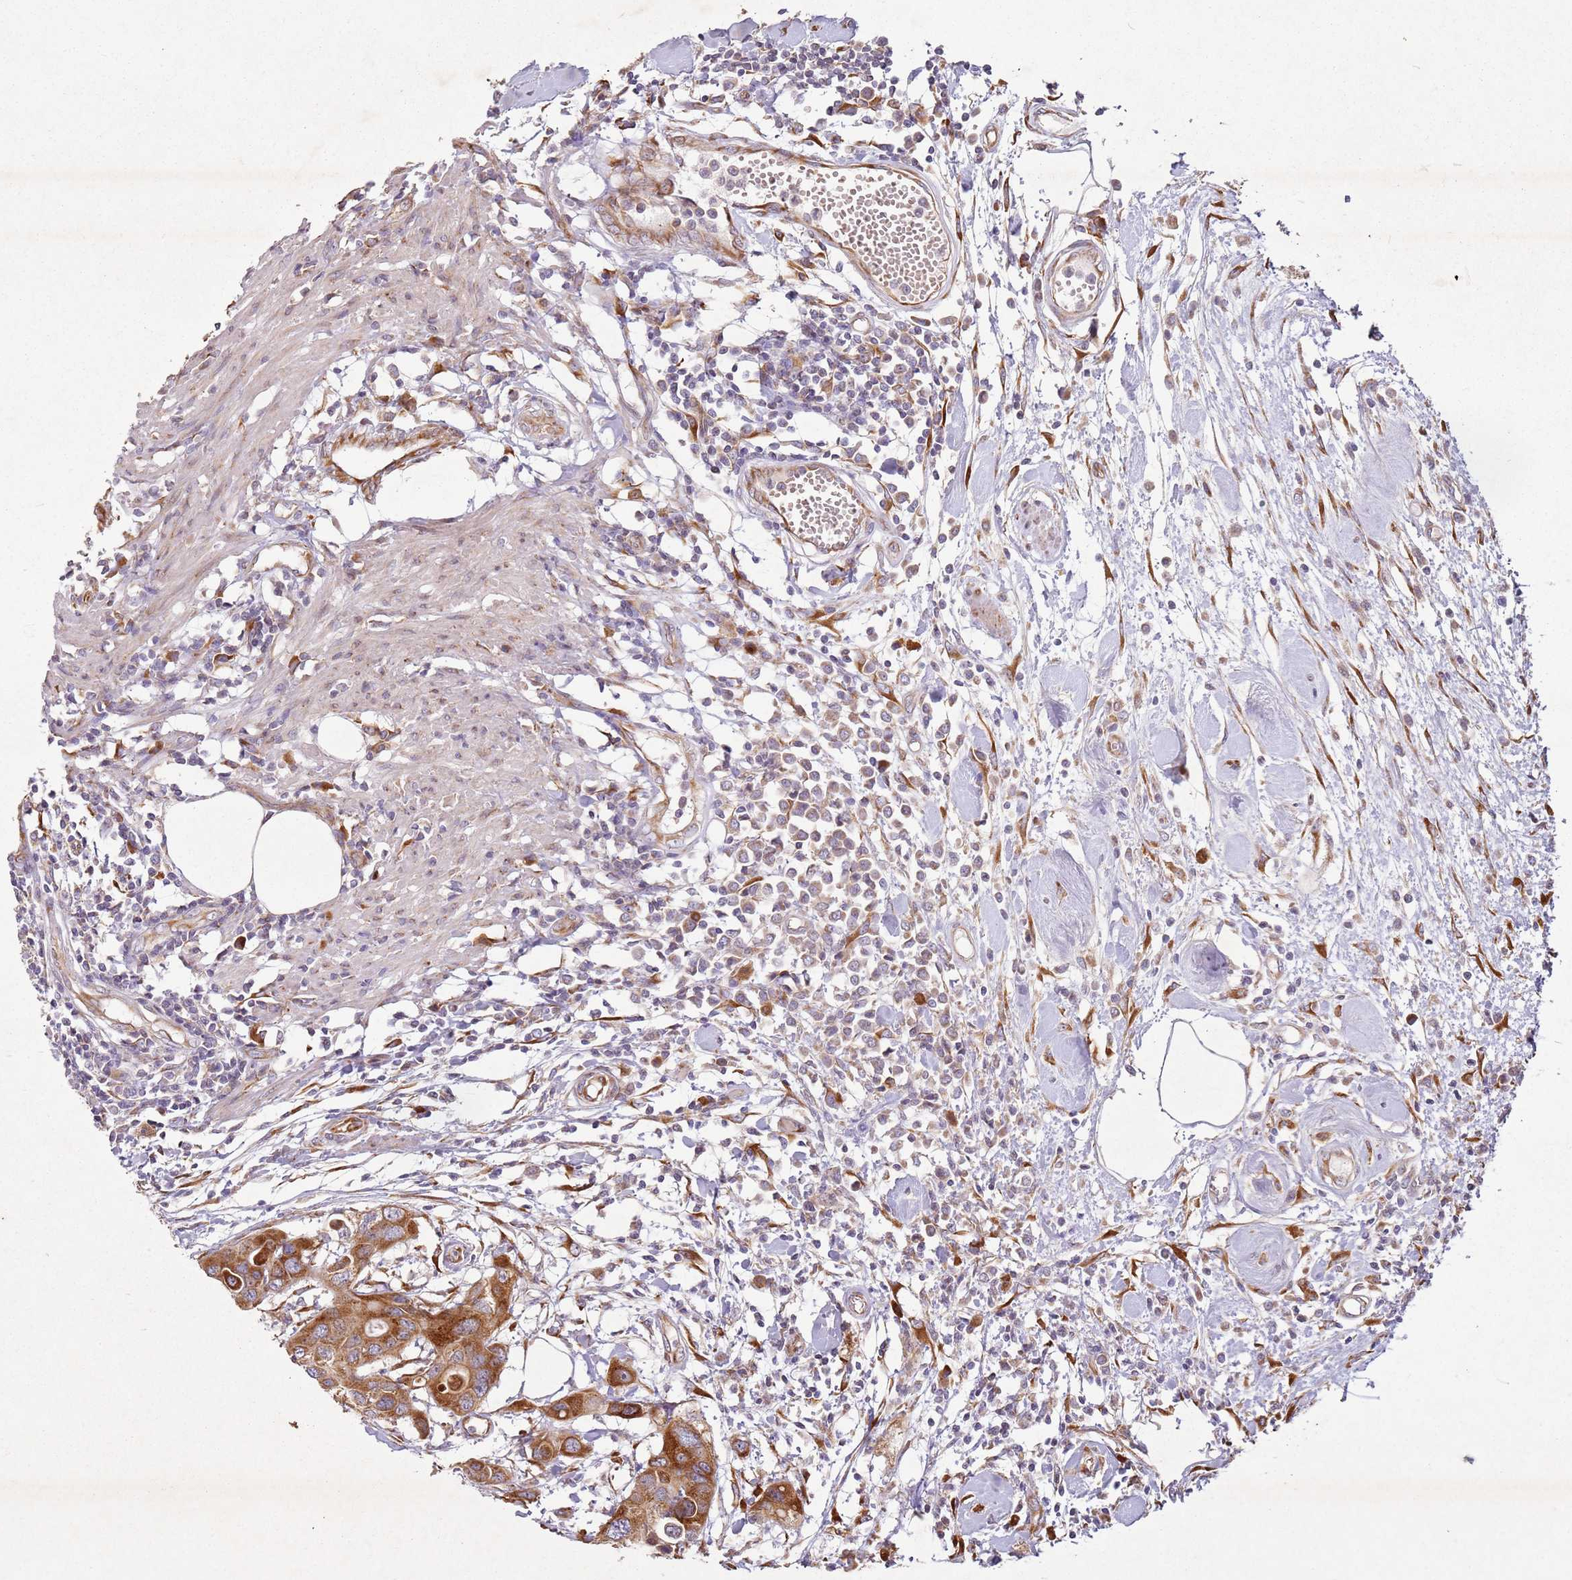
{"staining": {"intensity": "moderate", "quantity": ">75%", "location": "cytoplasmic/membranous"}, "tissue": "colorectal cancer", "cell_type": "Tumor cells", "image_type": "cancer", "snomed": [{"axis": "morphology", "description": "Adenocarcinoma, NOS"}, {"axis": "topography", "description": "Colon"}], "caption": "High-magnification brightfield microscopy of colorectal cancer stained with DAB (3,3'-diaminobenzidine) (brown) and counterstained with hematoxylin (blue). tumor cells exhibit moderate cytoplasmic/membranous expression is identified in about>75% of cells. The staining was performed using DAB (3,3'-diaminobenzidine), with brown indicating positive protein expression. Nuclei are stained blue with hematoxylin.", "gene": "ARFRP1", "patient": {"sex": "male", "age": 77}}